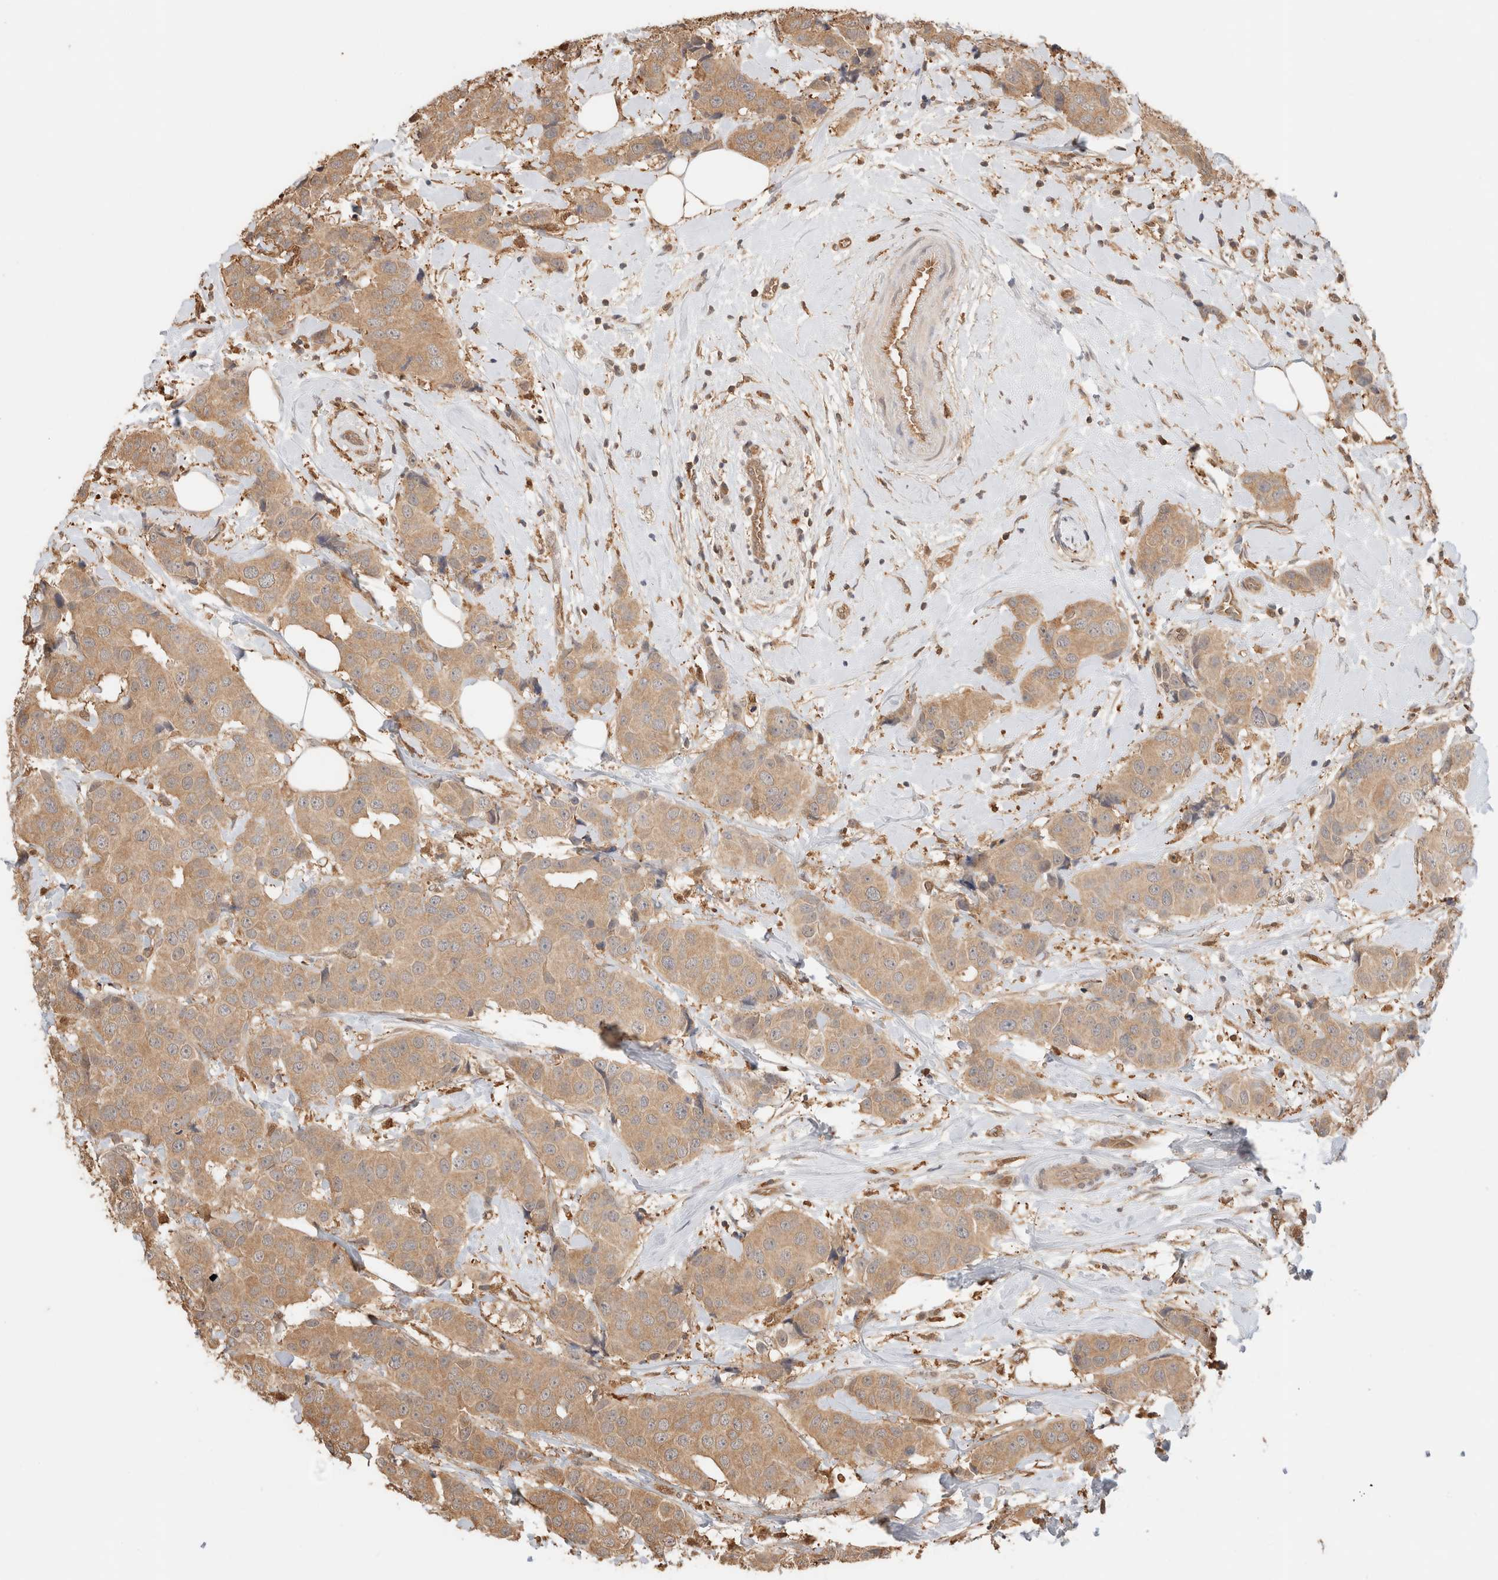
{"staining": {"intensity": "moderate", "quantity": ">75%", "location": "cytoplasmic/membranous"}, "tissue": "breast cancer", "cell_type": "Tumor cells", "image_type": "cancer", "snomed": [{"axis": "morphology", "description": "Normal tissue, NOS"}, {"axis": "morphology", "description": "Duct carcinoma"}, {"axis": "topography", "description": "Breast"}], "caption": "Breast cancer stained with a protein marker demonstrates moderate staining in tumor cells.", "gene": "YWHAH", "patient": {"sex": "female", "age": 39}}